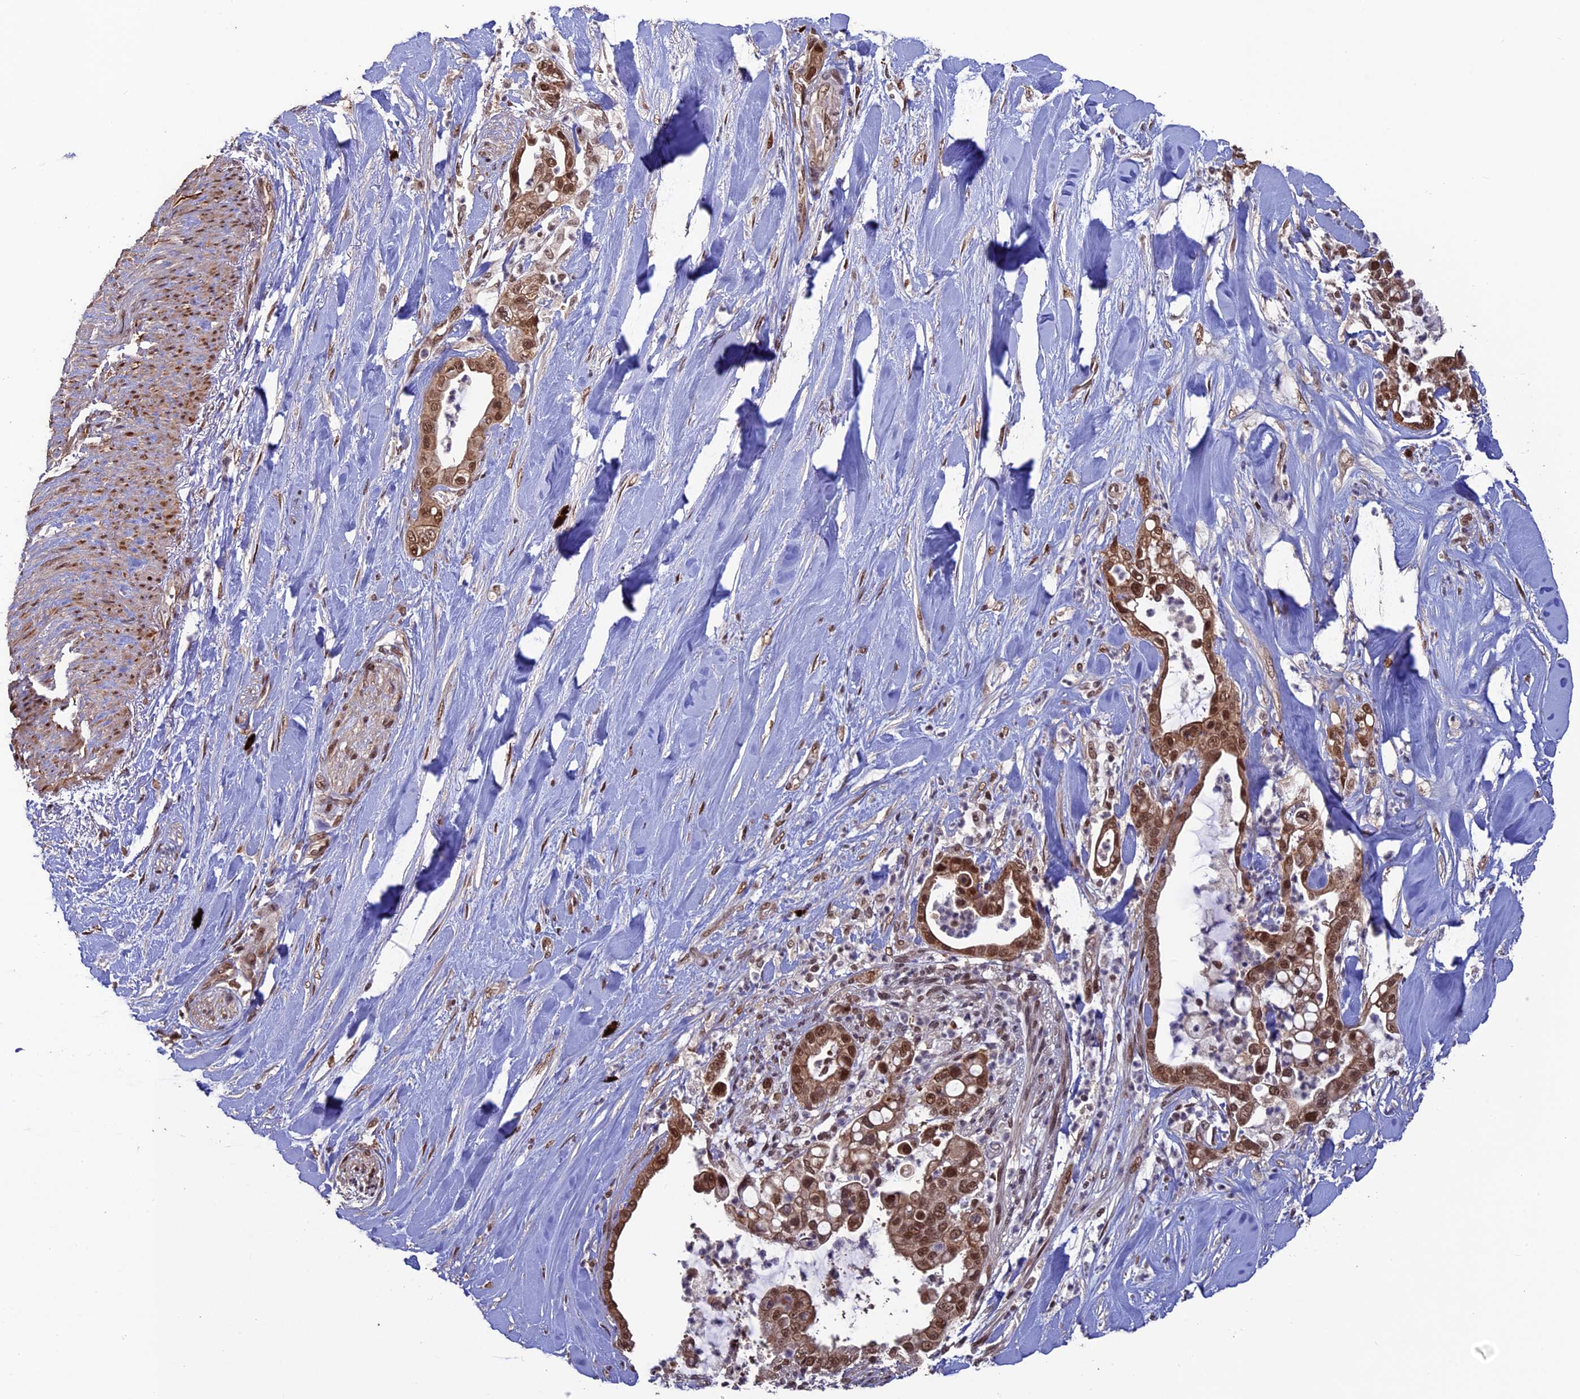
{"staining": {"intensity": "moderate", "quantity": ">75%", "location": "cytoplasmic/membranous,nuclear"}, "tissue": "liver cancer", "cell_type": "Tumor cells", "image_type": "cancer", "snomed": [{"axis": "morphology", "description": "Cholangiocarcinoma"}, {"axis": "topography", "description": "Liver"}], "caption": "This histopathology image demonstrates immunohistochemistry (IHC) staining of human liver cancer (cholangiocarcinoma), with medium moderate cytoplasmic/membranous and nuclear expression in approximately >75% of tumor cells.", "gene": "NAE1", "patient": {"sex": "female", "age": 54}}